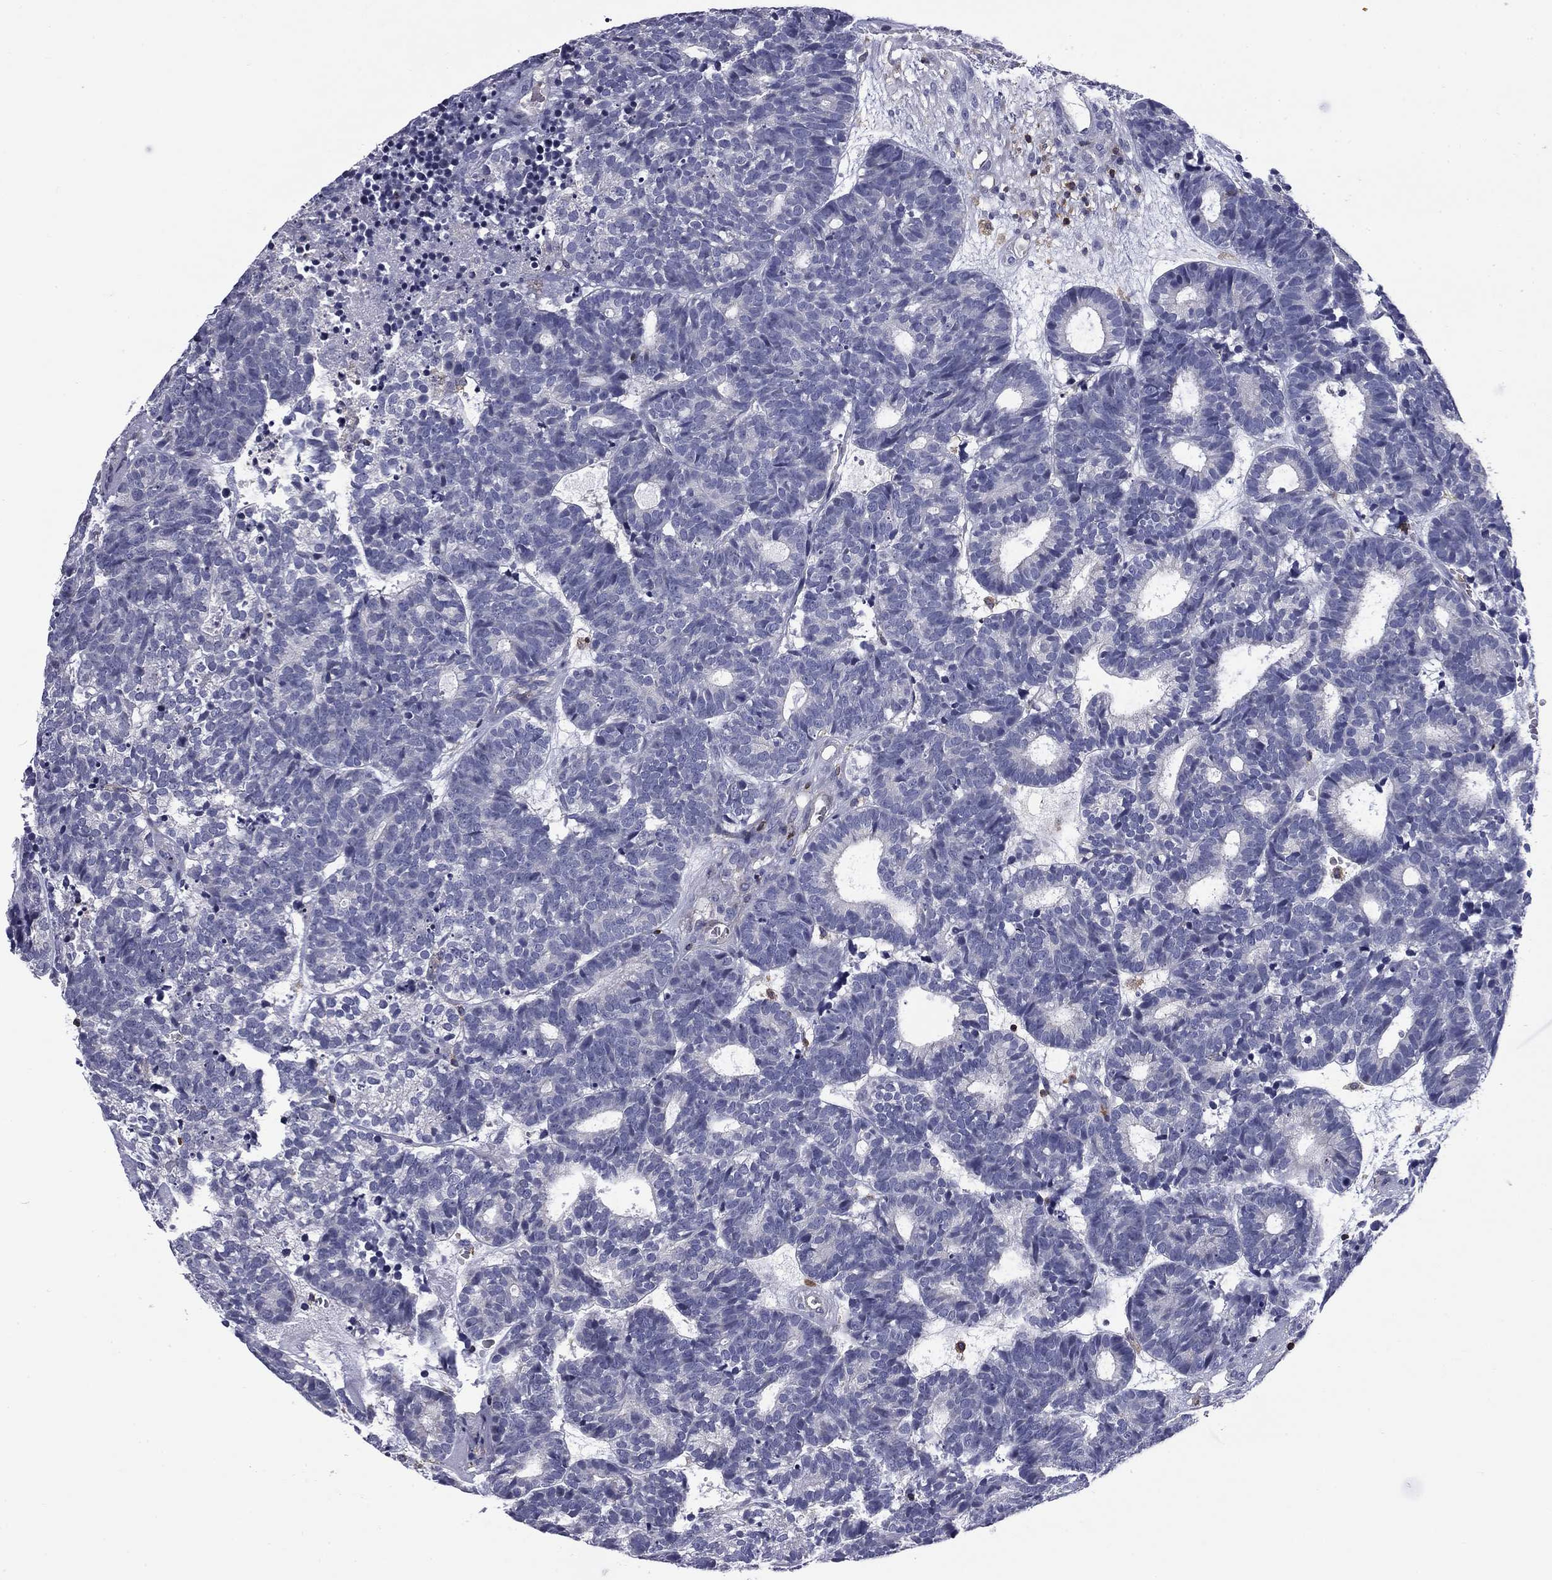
{"staining": {"intensity": "negative", "quantity": "none", "location": "none"}, "tissue": "head and neck cancer", "cell_type": "Tumor cells", "image_type": "cancer", "snomed": [{"axis": "morphology", "description": "Adenocarcinoma, NOS"}, {"axis": "topography", "description": "Head-Neck"}], "caption": "The immunohistochemistry image has no significant staining in tumor cells of head and neck cancer tissue.", "gene": "ARHGAP45", "patient": {"sex": "female", "age": 81}}